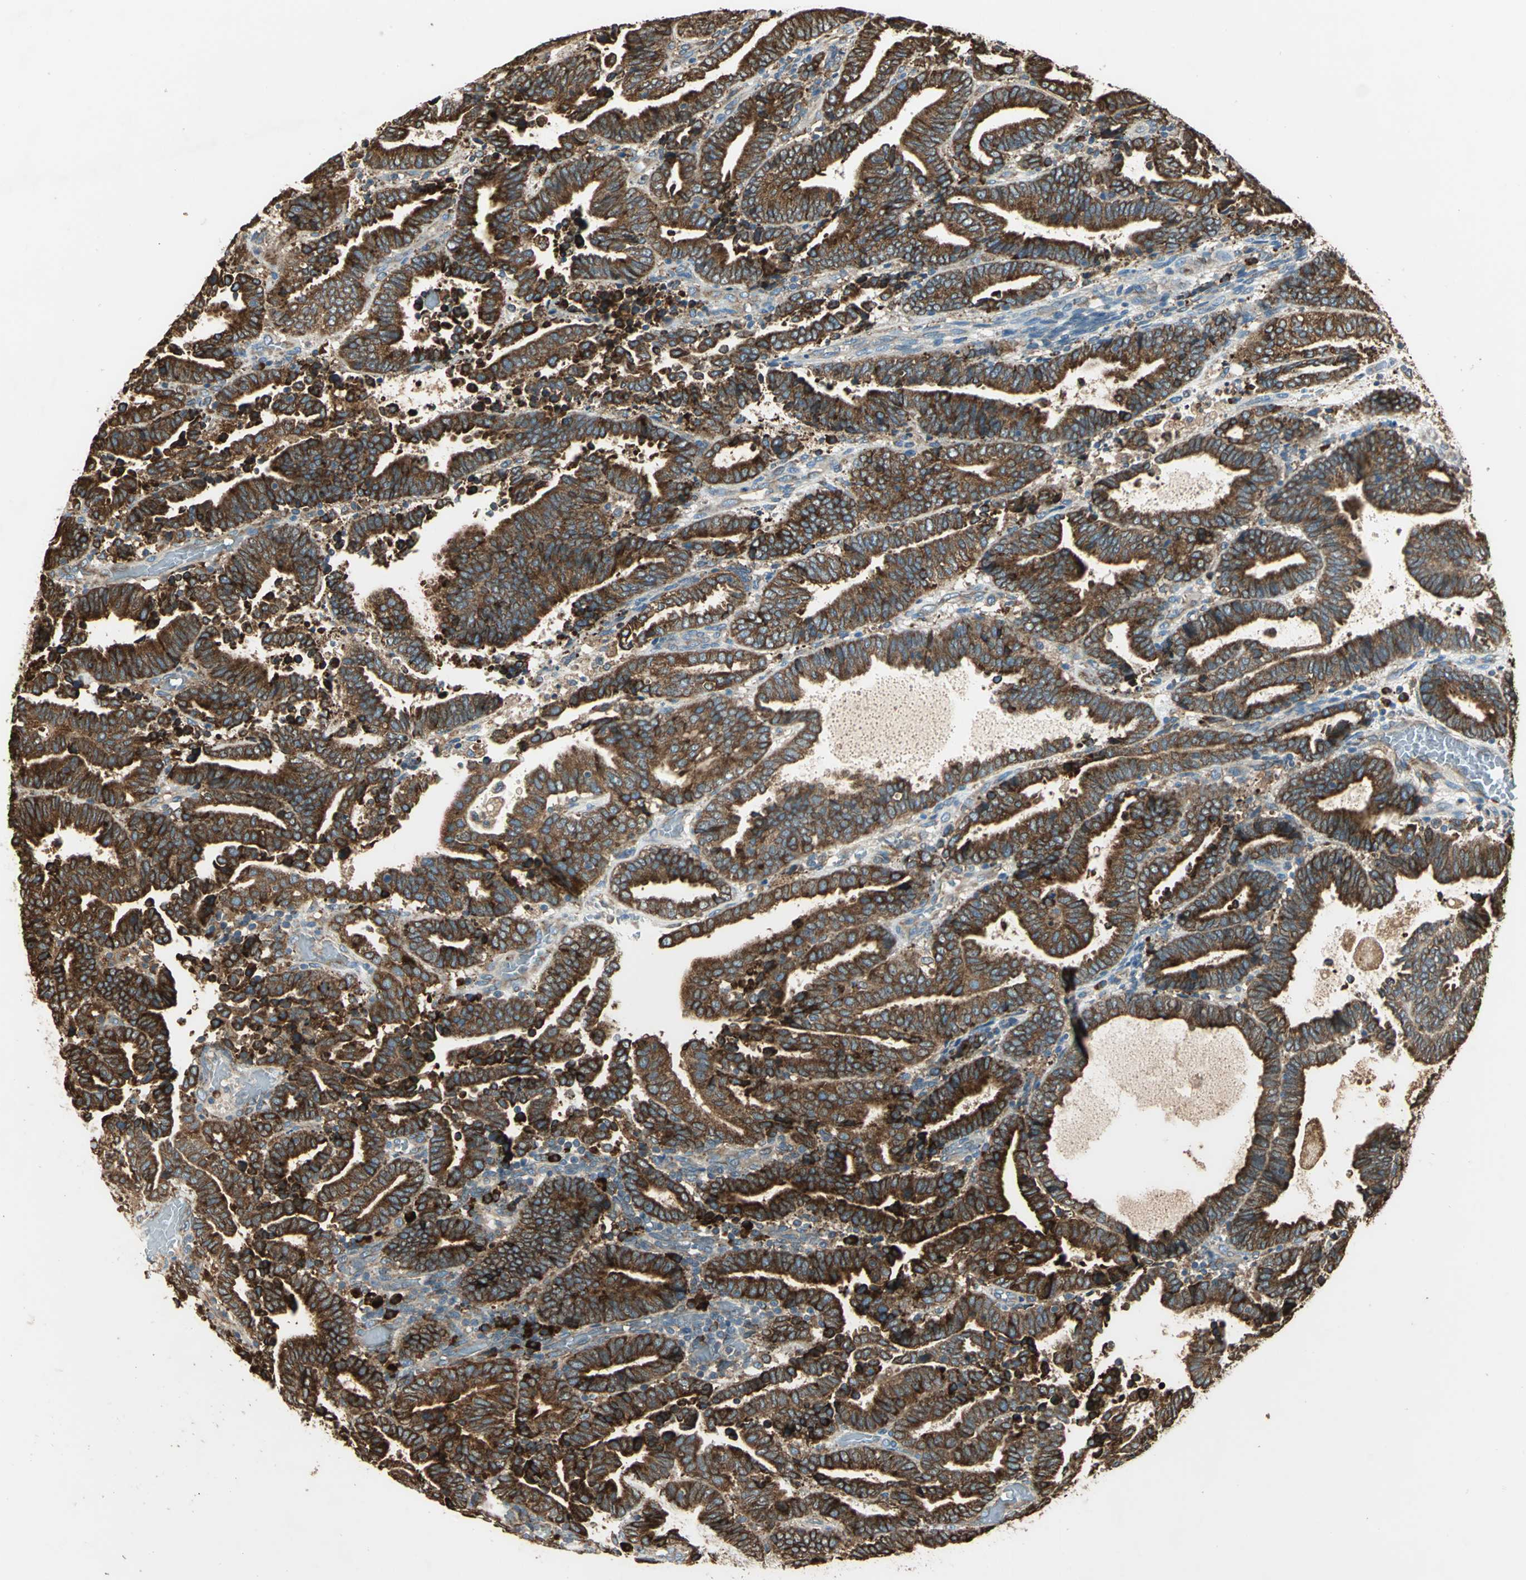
{"staining": {"intensity": "strong", "quantity": ">75%", "location": "cytoplasmic/membranous"}, "tissue": "endometrial cancer", "cell_type": "Tumor cells", "image_type": "cancer", "snomed": [{"axis": "morphology", "description": "Adenocarcinoma, NOS"}, {"axis": "topography", "description": "Uterus"}], "caption": "Endometrial cancer was stained to show a protein in brown. There is high levels of strong cytoplasmic/membranous positivity in about >75% of tumor cells. (Stains: DAB (3,3'-diaminobenzidine) in brown, nuclei in blue, Microscopy: brightfield microscopy at high magnification).", "gene": "PDIA4", "patient": {"sex": "female", "age": 83}}